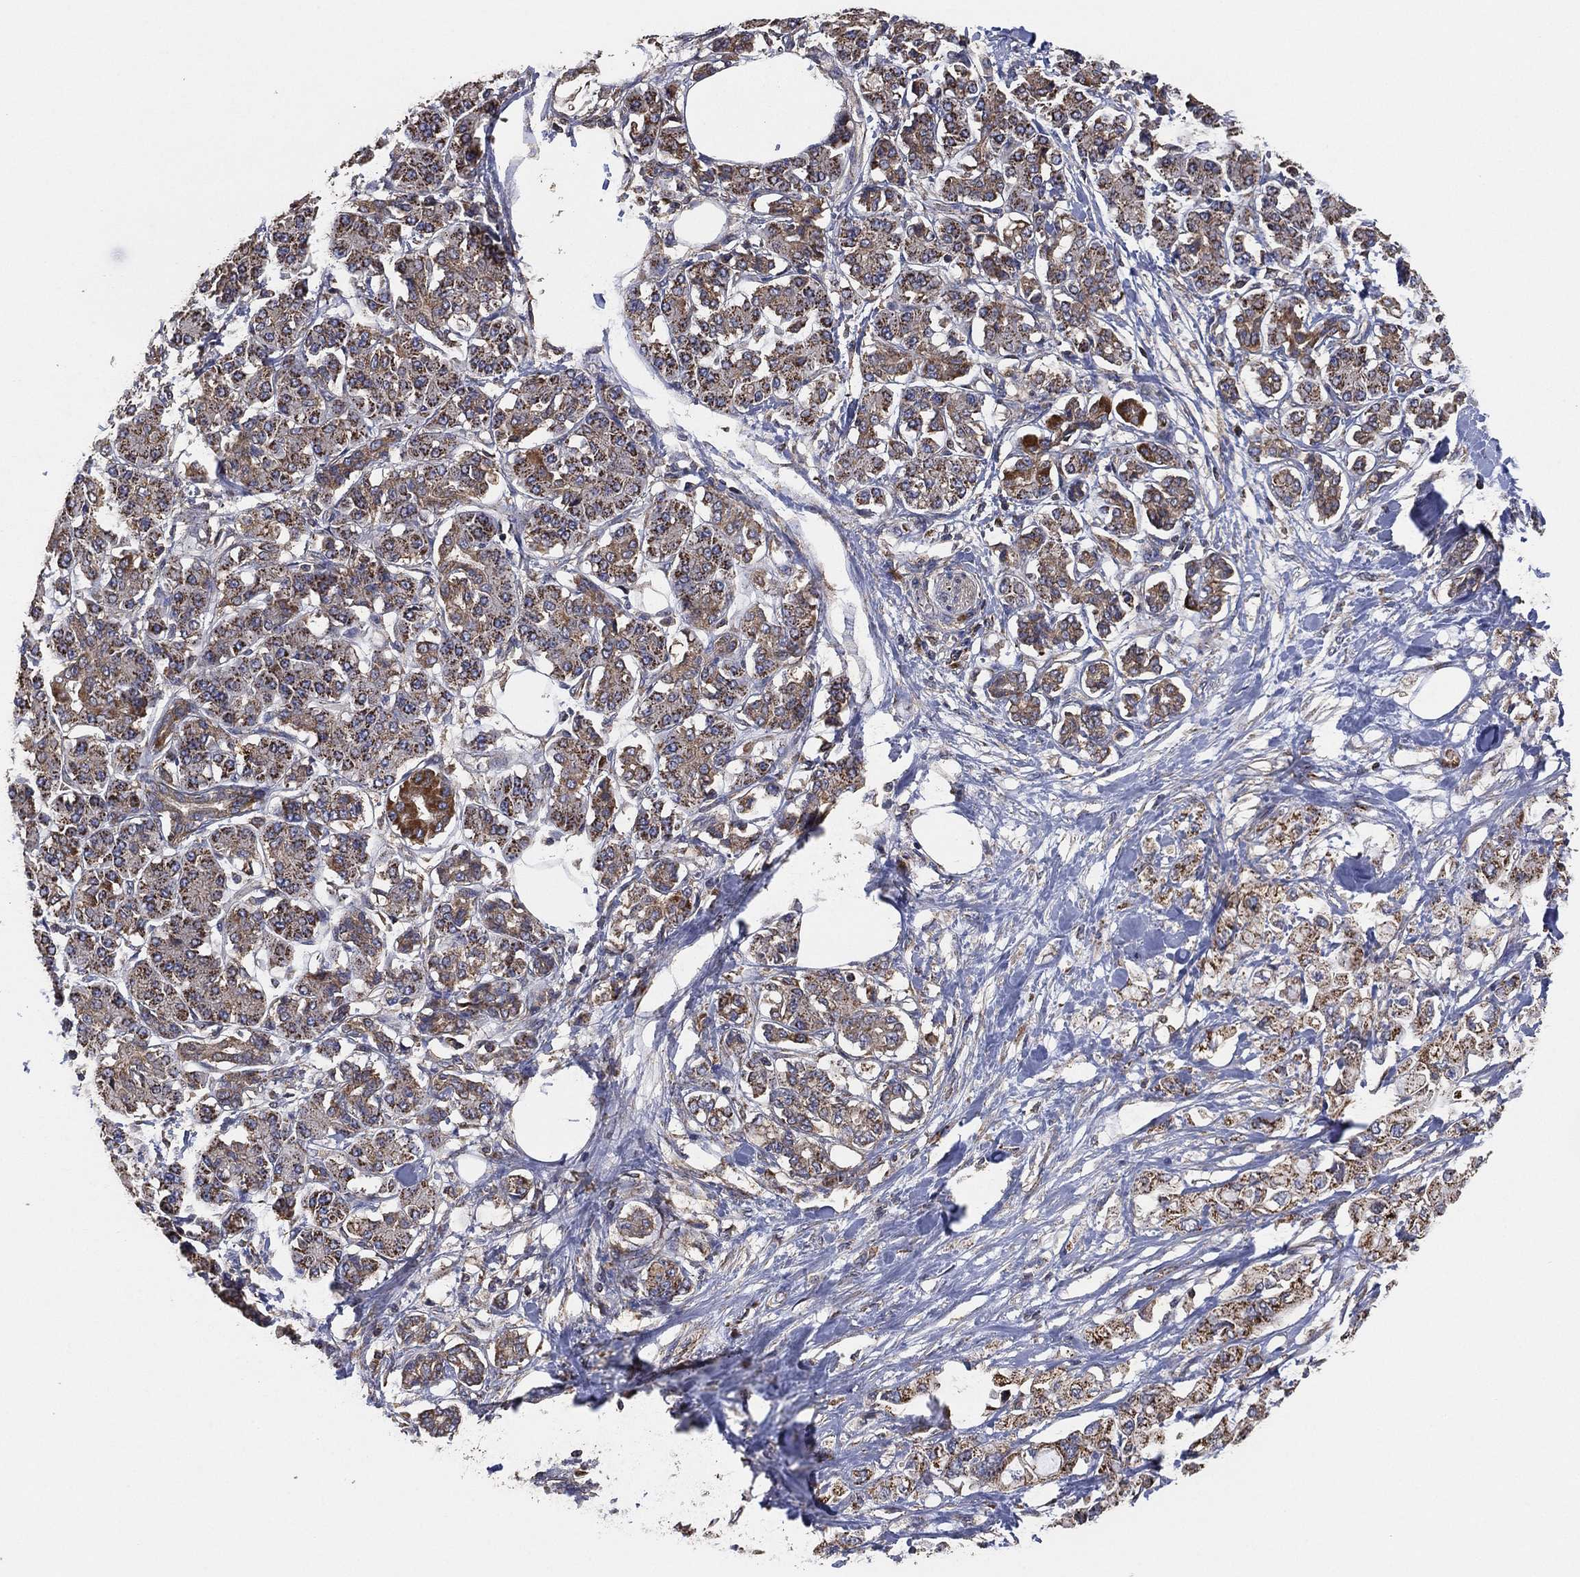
{"staining": {"intensity": "moderate", "quantity": "25%-75%", "location": "cytoplasmic/membranous"}, "tissue": "pancreatic cancer", "cell_type": "Tumor cells", "image_type": "cancer", "snomed": [{"axis": "morphology", "description": "Adenocarcinoma, NOS"}, {"axis": "topography", "description": "Pancreas"}], "caption": "Adenocarcinoma (pancreatic) stained with DAB immunohistochemistry exhibits medium levels of moderate cytoplasmic/membranous positivity in approximately 25%-75% of tumor cells. Immunohistochemistry stains the protein of interest in brown and the nuclei are stained blue.", "gene": "LIMD1", "patient": {"sex": "female", "age": 56}}